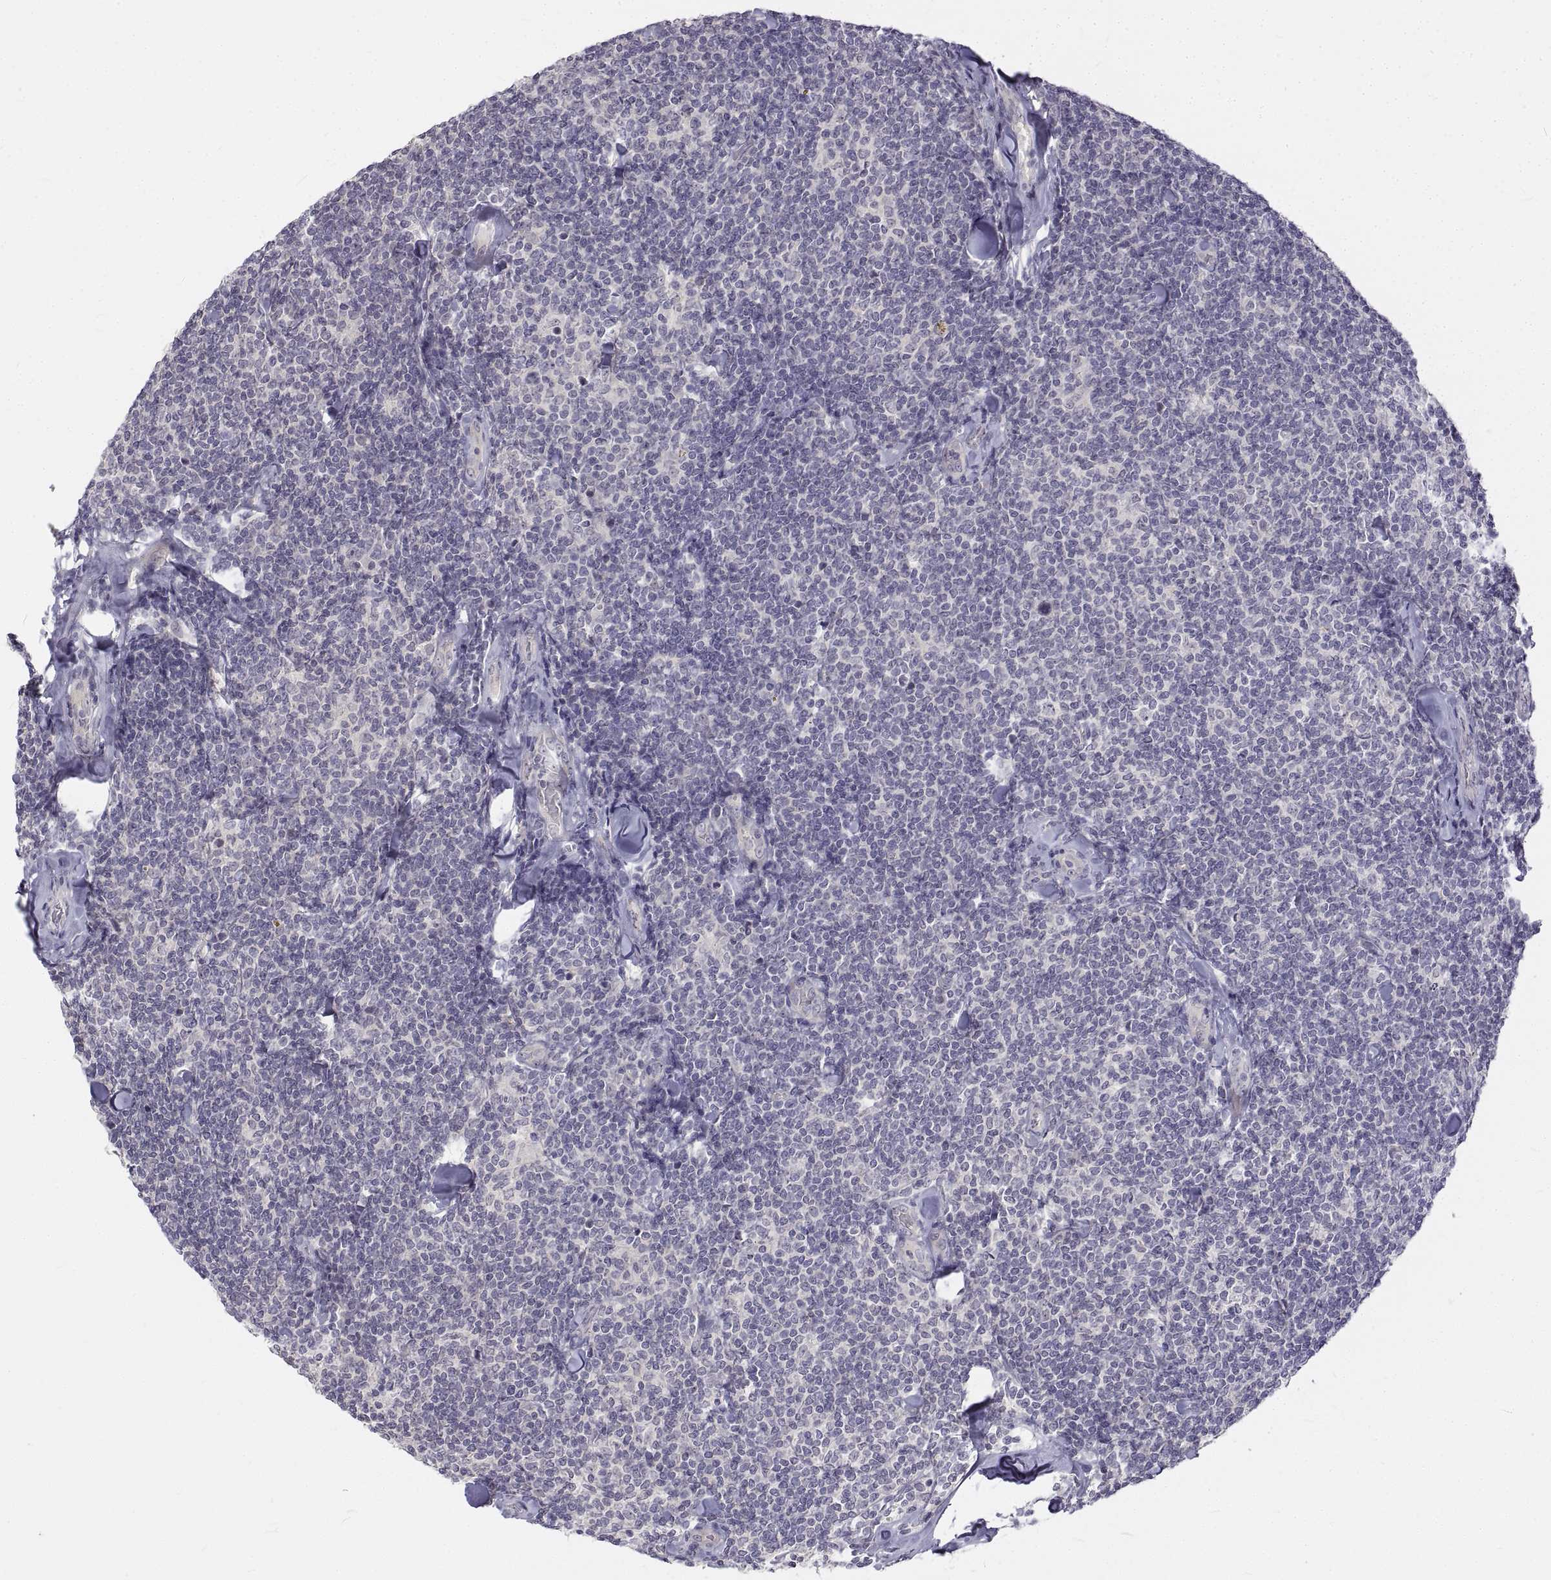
{"staining": {"intensity": "negative", "quantity": "none", "location": "none"}, "tissue": "lymphoma", "cell_type": "Tumor cells", "image_type": "cancer", "snomed": [{"axis": "morphology", "description": "Malignant lymphoma, non-Hodgkin's type, Low grade"}, {"axis": "topography", "description": "Lymph node"}], "caption": "DAB (3,3'-diaminobenzidine) immunohistochemical staining of malignant lymphoma, non-Hodgkin's type (low-grade) reveals no significant expression in tumor cells. Brightfield microscopy of IHC stained with DAB (3,3'-diaminobenzidine) (brown) and hematoxylin (blue), captured at high magnification.", "gene": "ANO2", "patient": {"sex": "female", "age": 56}}